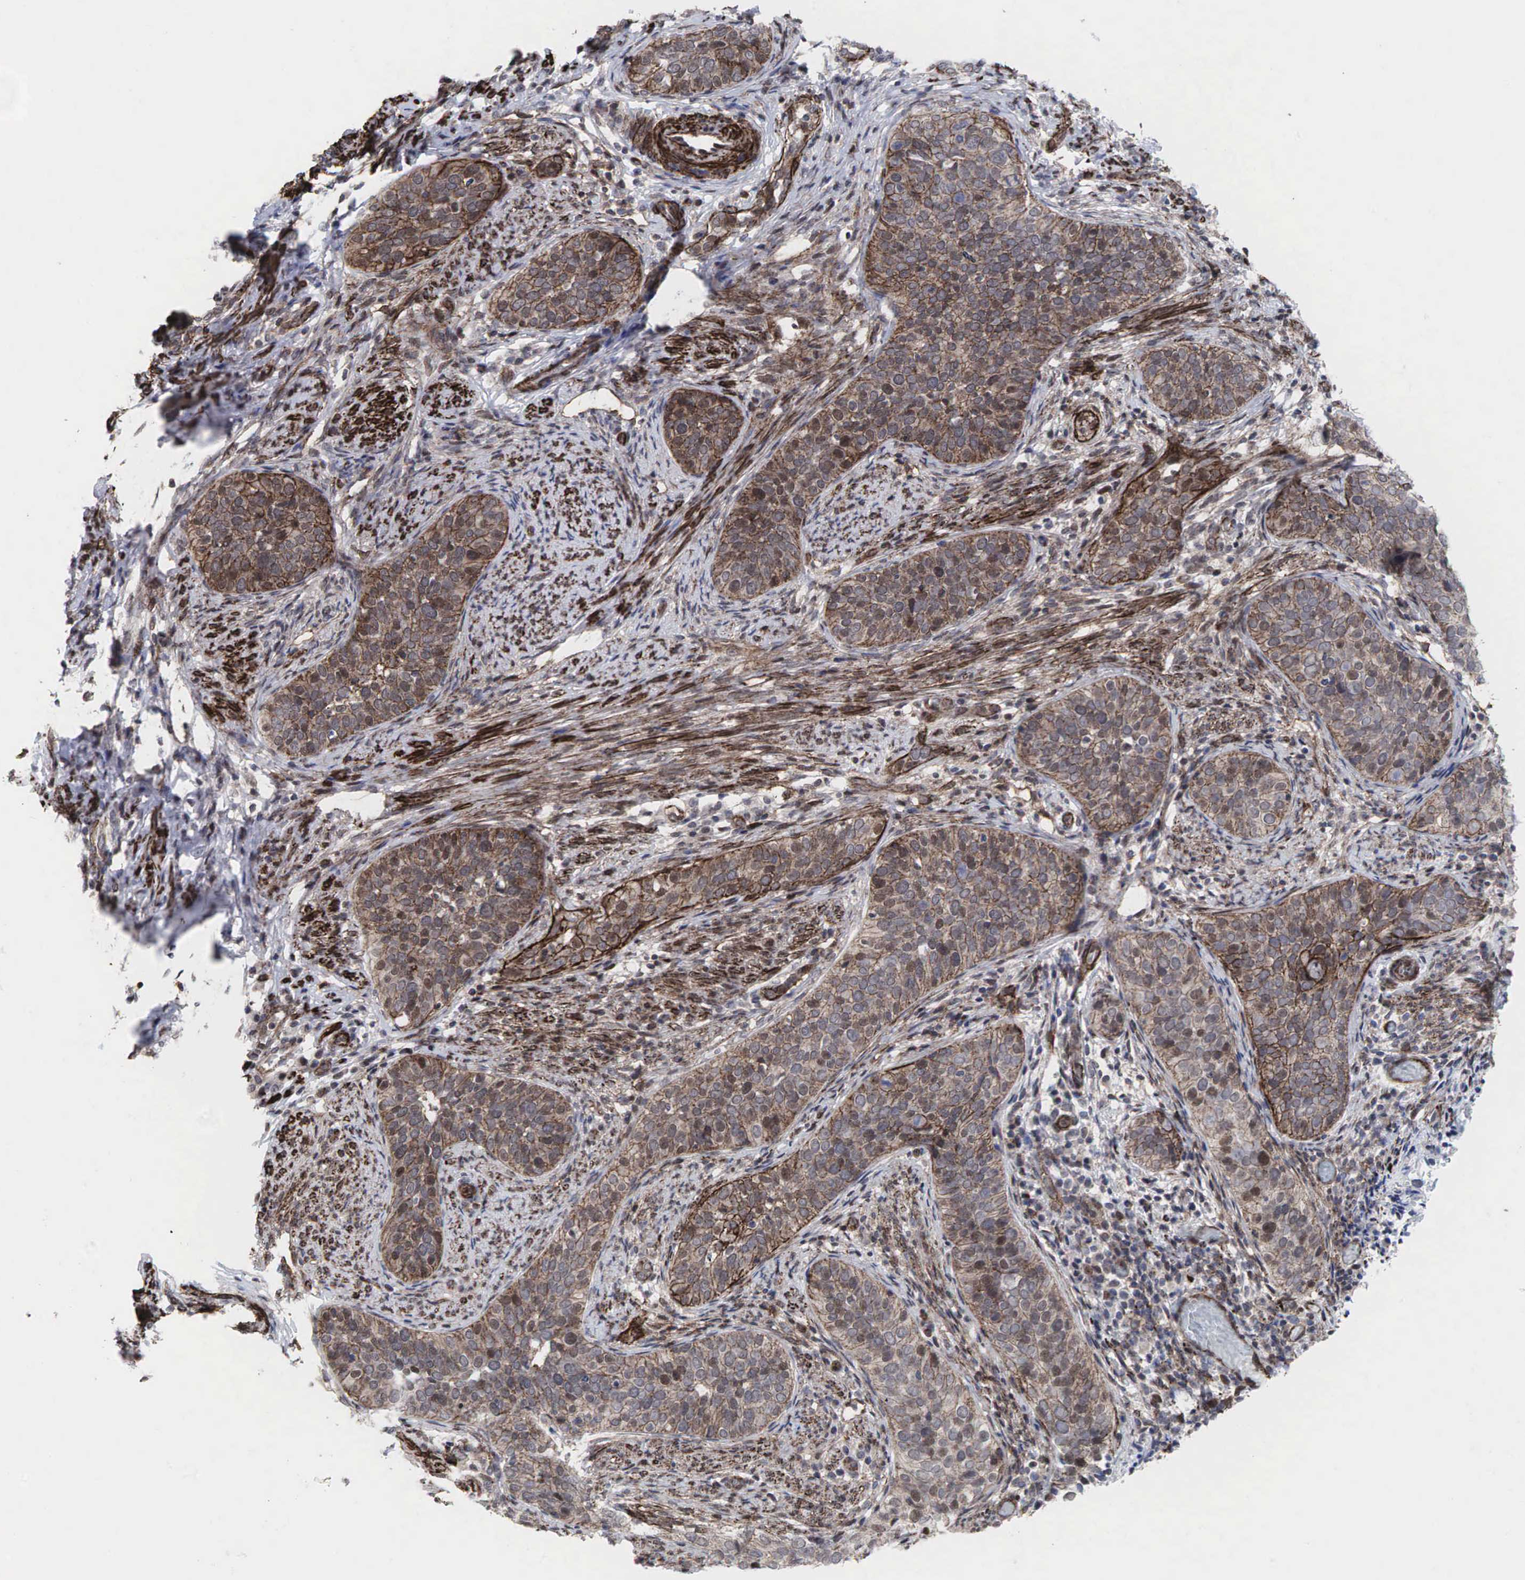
{"staining": {"intensity": "moderate", "quantity": ">75%", "location": "cytoplasmic/membranous"}, "tissue": "cervical cancer", "cell_type": "Tumor cells", "image_type": "cancer", "snomed": [{"axis": "morphology", "description": "Squamous cell carcinoma, NOS"}, {"axis": "topography", "description": "Cervix"}], "caption": "There is medium levels of moderate cytoplasmic/membranous staining in tumor cells of cervical squamous cell carcinoma, as demonstrated by immunohistochemical staining (brown color).", "gene": "GPRASP1", "patient": {"sex": "female", "age": 31}}